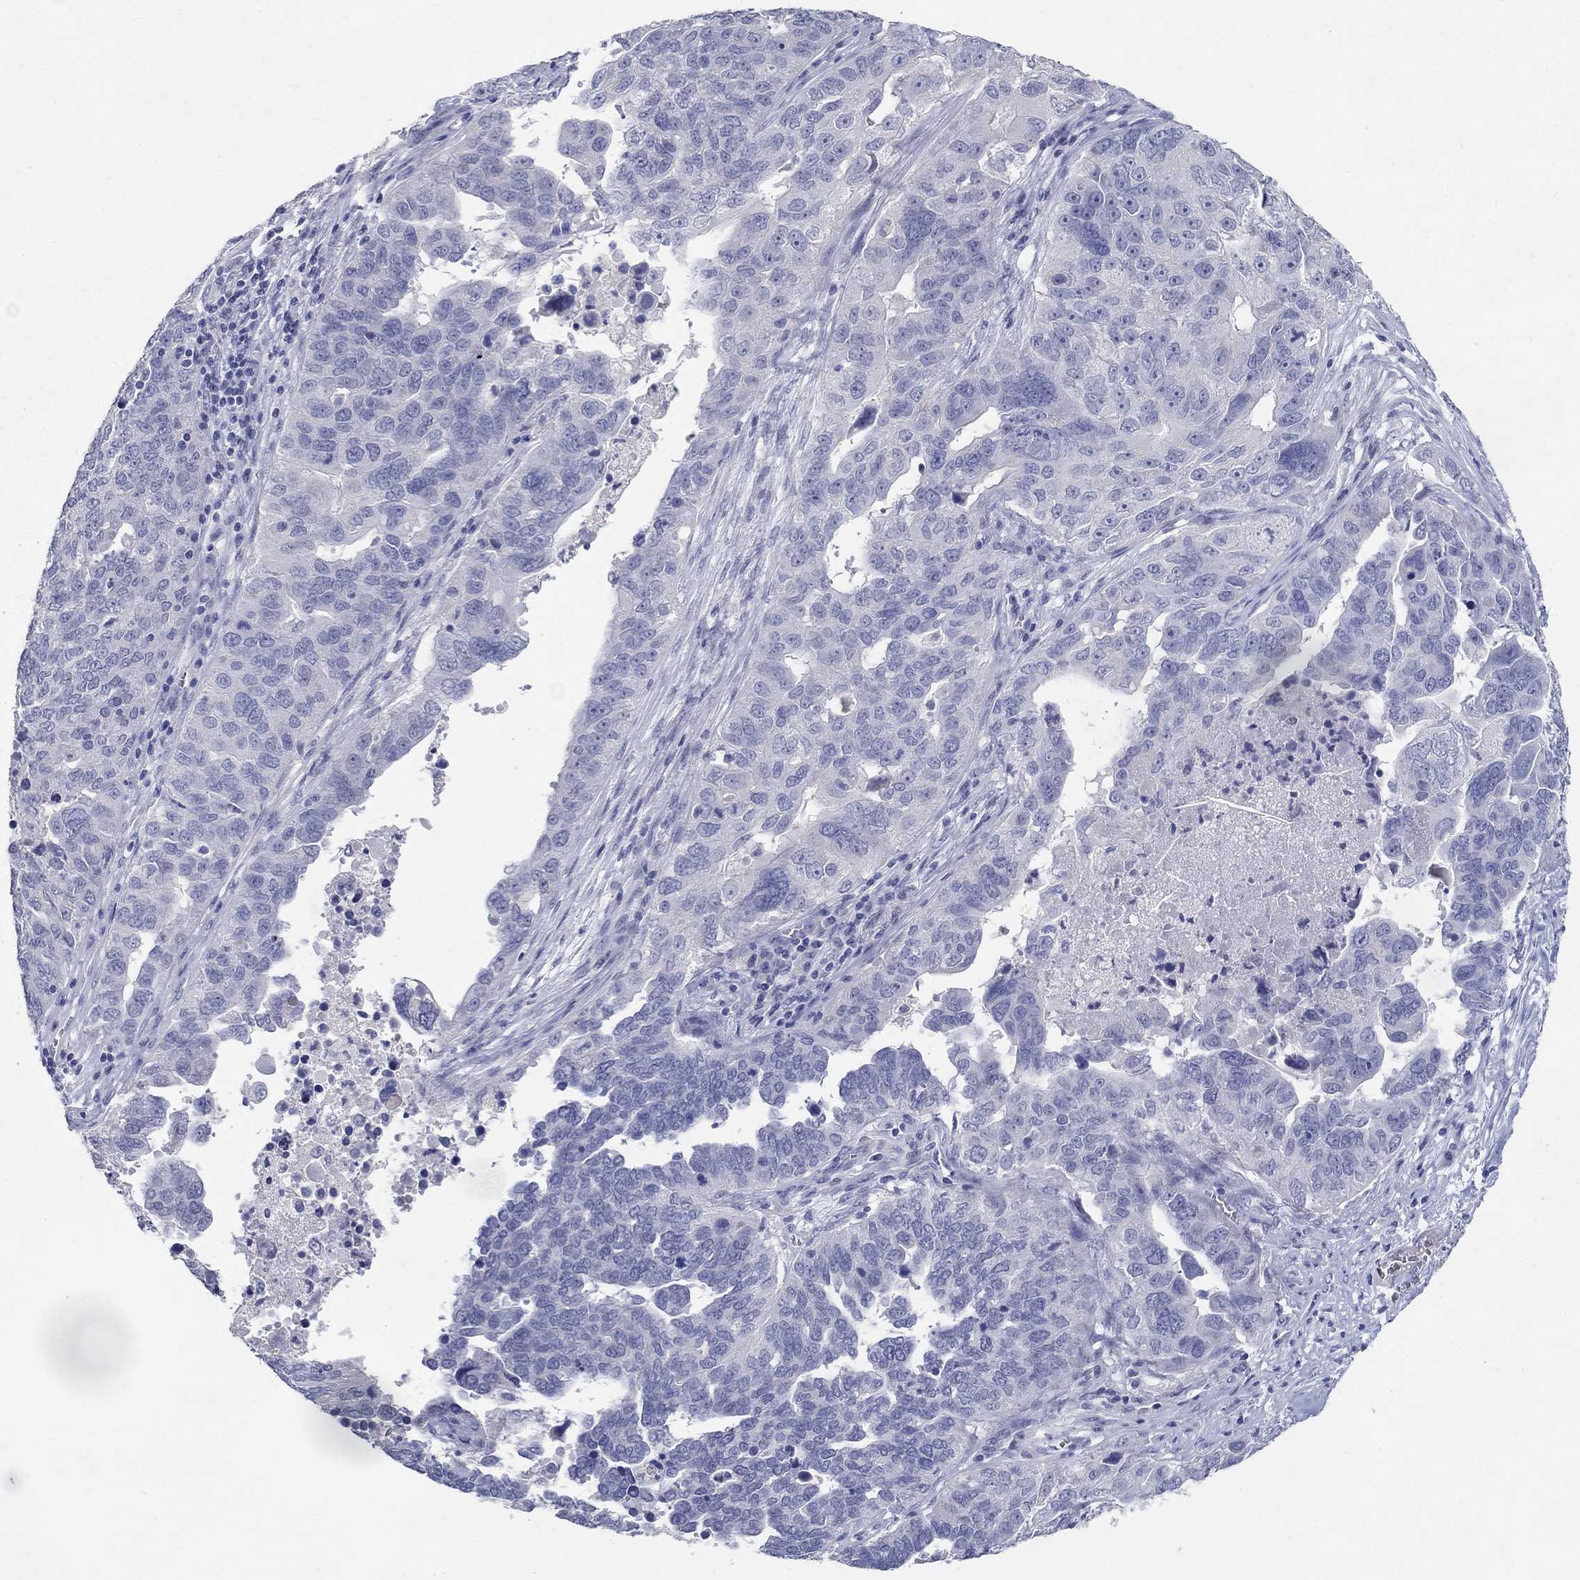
{"staining": {"intensity": "negative", "quantity": "none", "location": "none"}, "tissue": "ovarian cancer", "cell_type": "Tumor cells", "image_type": "cancer", "snomed": [{"axis": "morphology", "description": "Carcinoma, endometroid"}, {"axis": "topography", "description": "Soft tissue"}, {"axis": "topography", "description": "Ovary"}], "caption": "A high-resolution histopathology image shows immunohistochemistry (IHC) staining of ovarian cancer (endometroid carcinoma), which exhibits no significant staining in tumor cells.", "gene": "SOX2", "patient": {"sex": "female", "age": 52}}